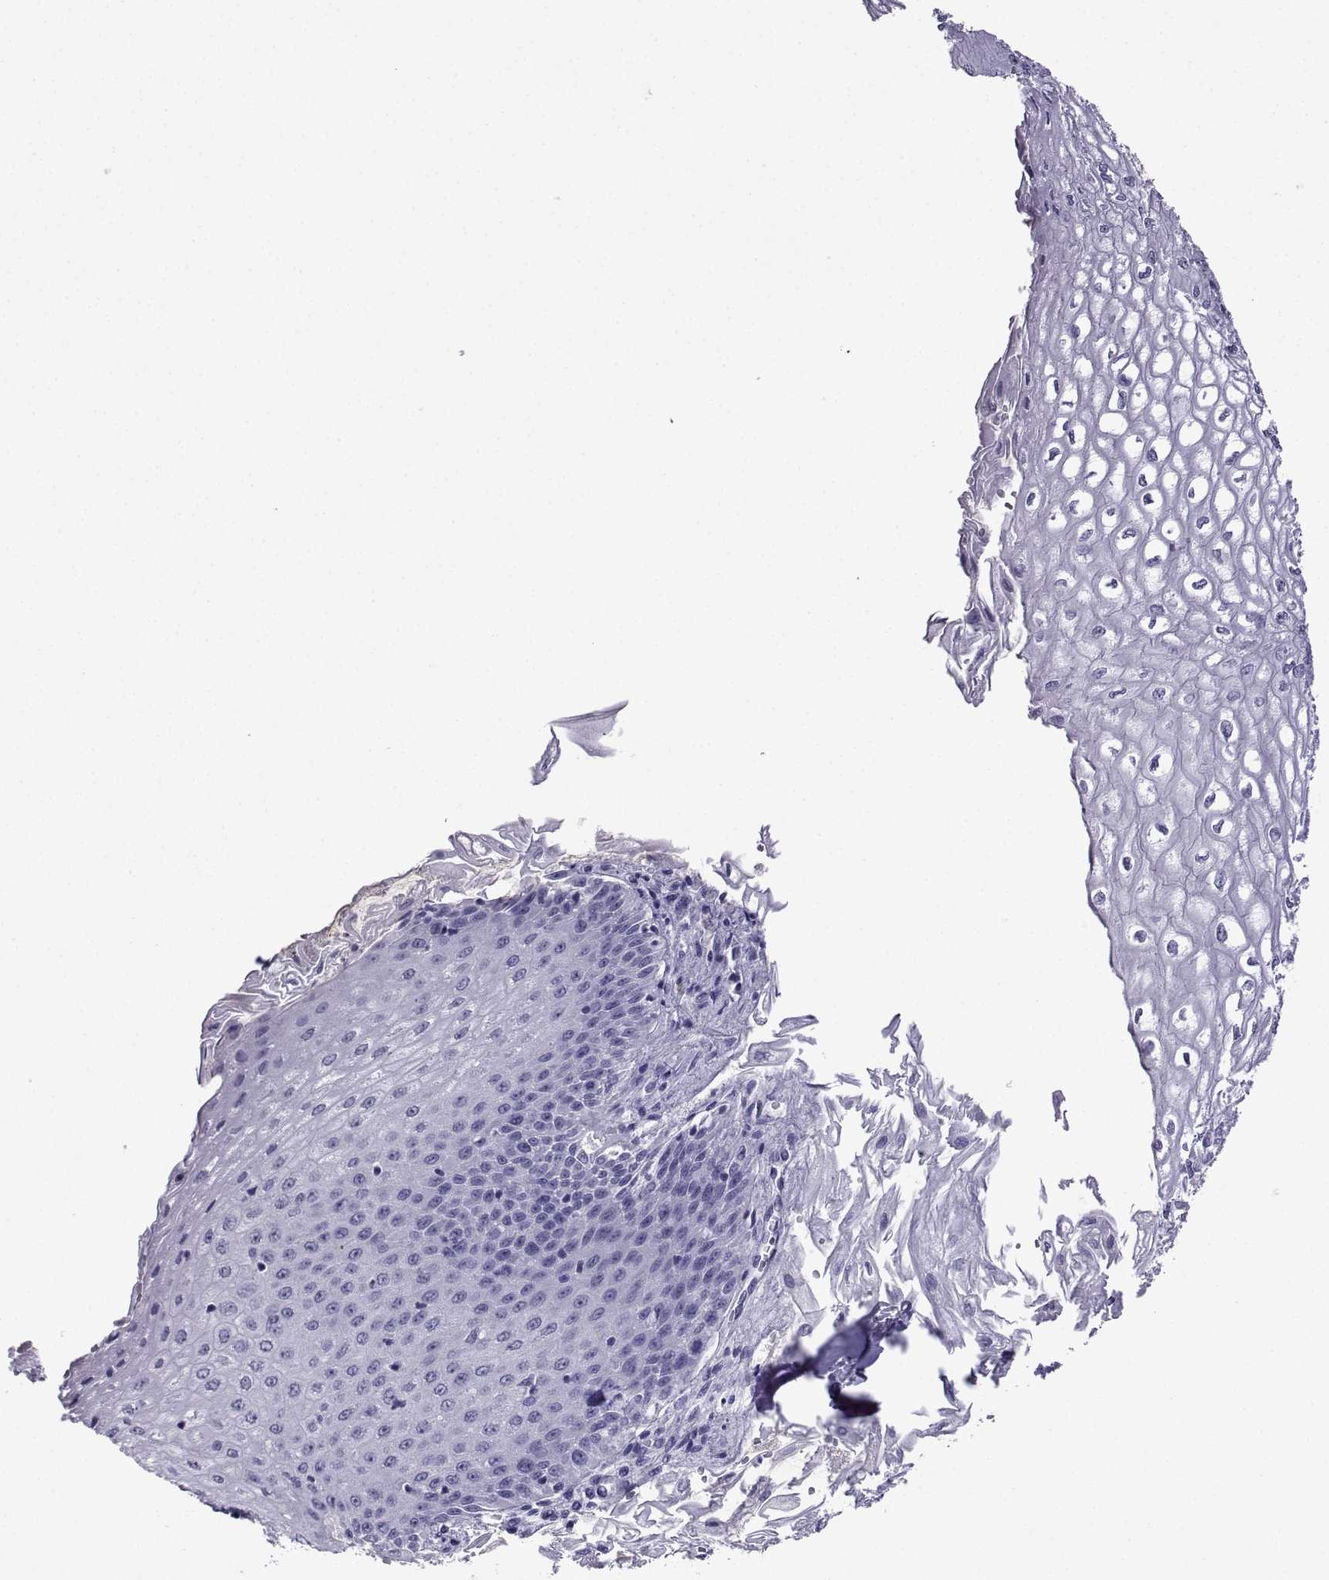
{"staining": {"intensity": "negative", "quantity": "none", "location": "none"}, "tissue": "esophagus", "cell_type": "Squamous epithelial cells", "image_type": "normal", "snomed": [{"axis": "morphology", "description": "Normal tissue, NOS"}, {"axis": "topography", "description": "Esophagus"}], "caption": "DAB (3,3'-diaminobenzidine) immunohistochemical staining of benign human esophagus reveals no significant expression in squamous epithelial cells. (DAB (3,3'-diaminobenzidine) immunohistochemistry (IHC), high magnification).", "gene": "CFAP70", "patient": {"sex": "male", "age": 58}}